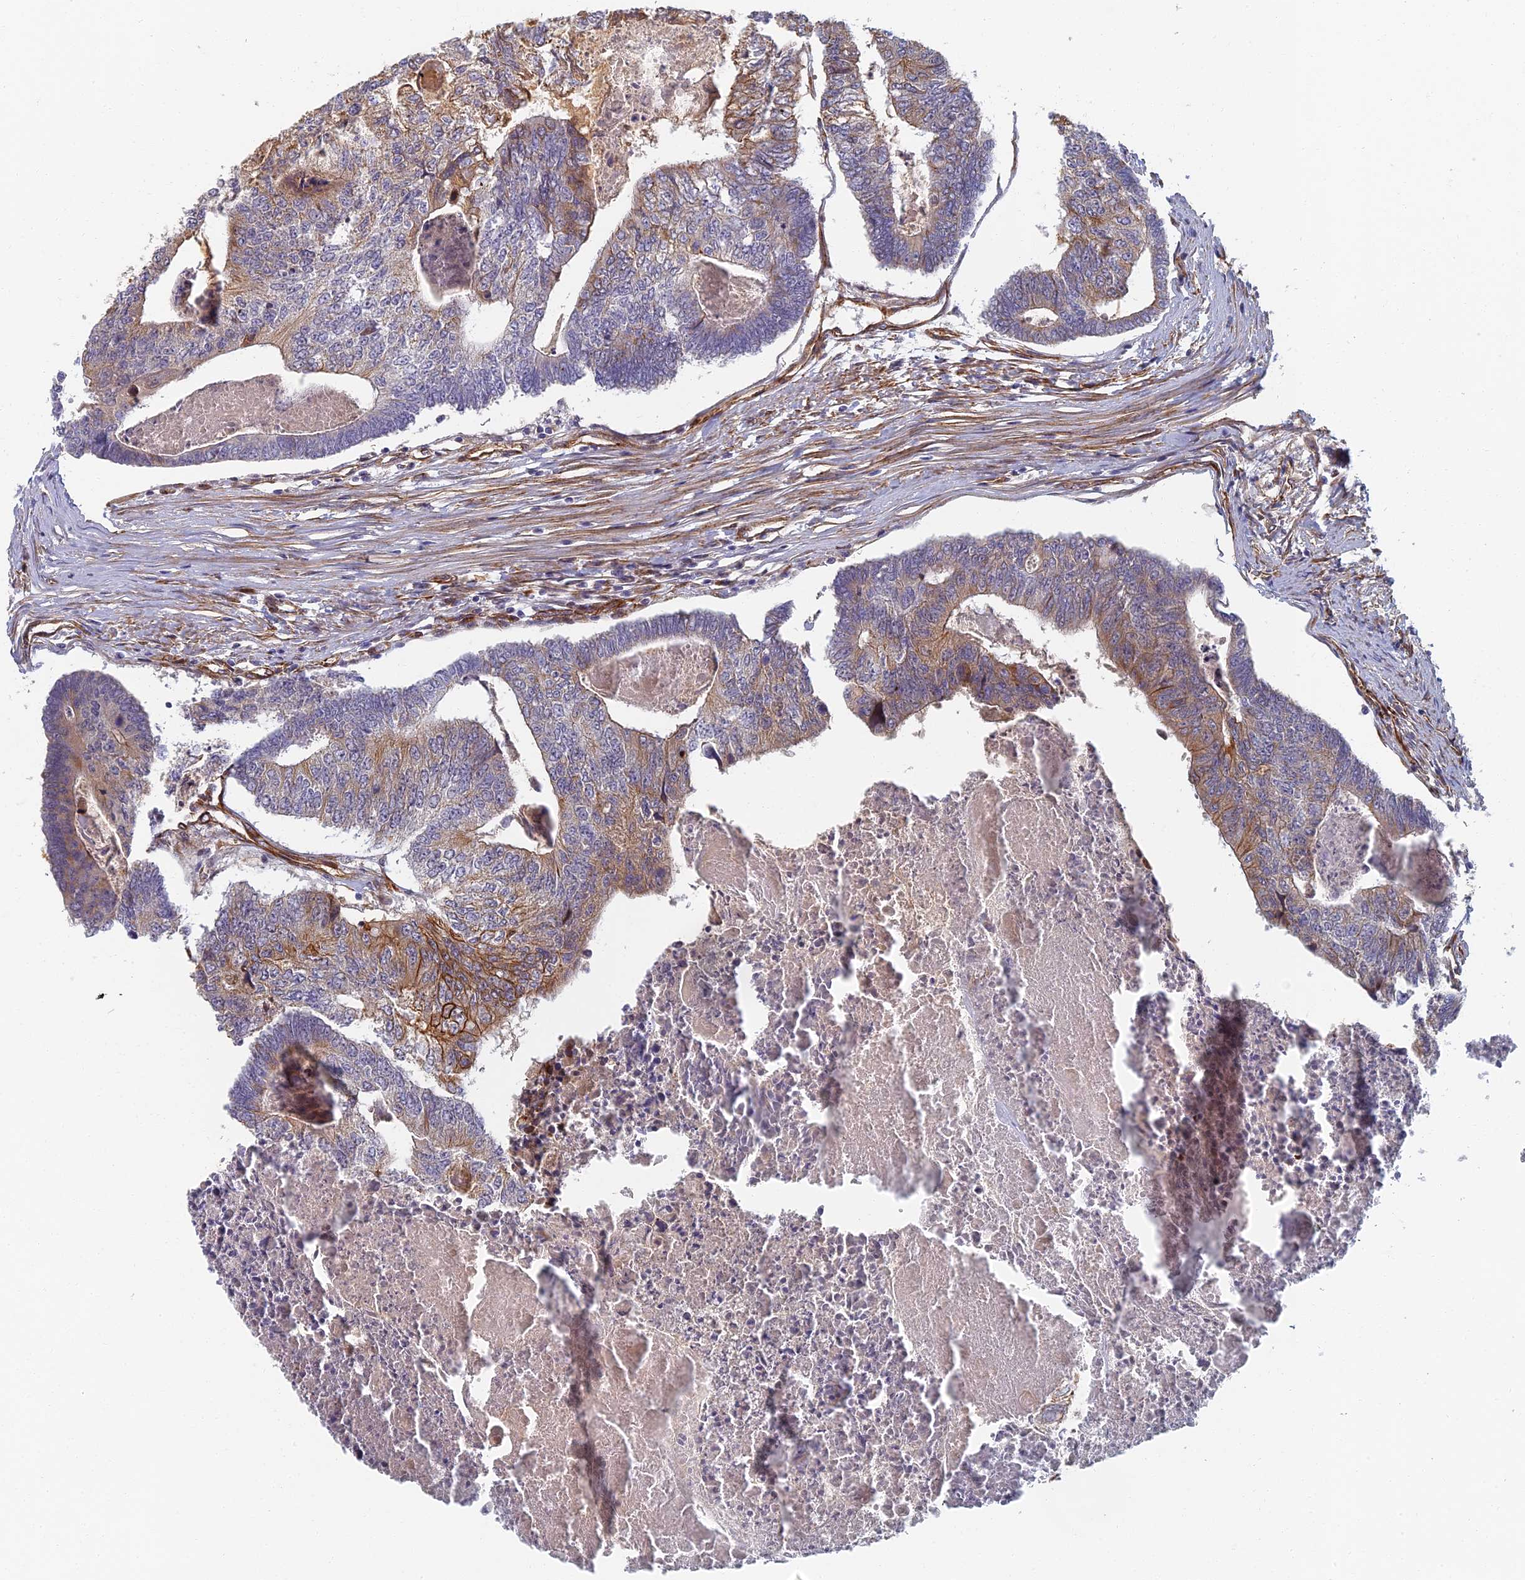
{"staining": {"intensity": "moderate", "quantity": "<25%", "location": "cytoplasmic/membranous"}, "tissue": "colorectal cancer", "cell_type": "Tumor cells", "image_type": "cancer", "snomed": [{"axis": "morphology", "description": "Adenocarcinoma, NOS"}, {"axis": "topography", "description": "Colon"}], "caption": "Immunohistochemical staining of human colorectal adenocarcinoma reveals low levels of moderate cytoplasmic/membranous protein positivity in about <25% of tumor cells.", "gene": "ABCB10", "patient": {"sex": "female", "age": 67}}